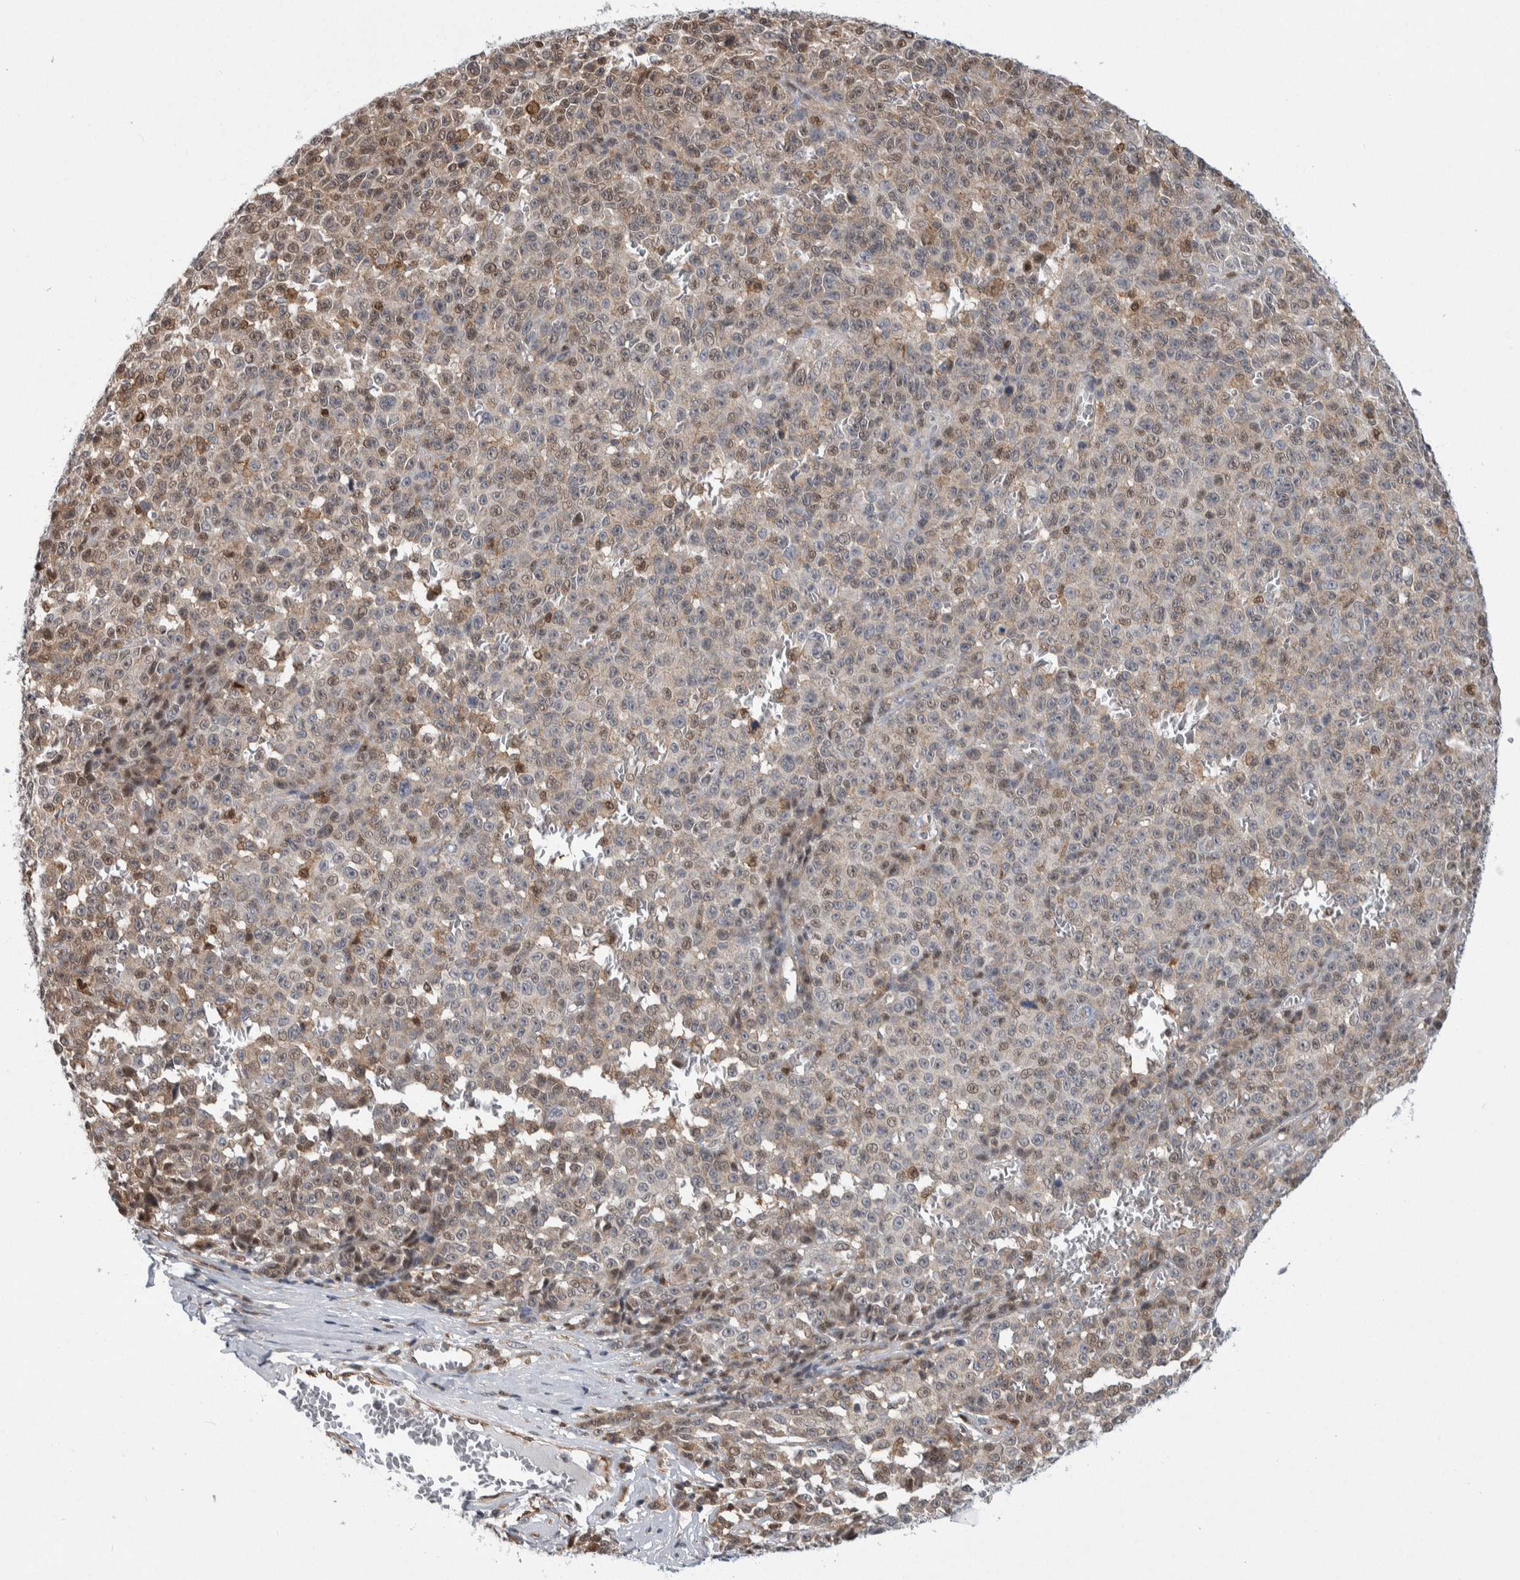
{"staining": {"intensity": "weak", "quantity": "<25%", "location": "cytoplasmic/membranous,nuclear"}, "tissue": "melanoma", "cell_type": "Tumor cells", "image_type": "cancer", "snomed": [{"axis": "morphology", "description": "Malignant melanoma, NOS"}, {"axis": "topography", "description": "Skin"}], "caption": "Tumor cells are negative for protein expression in human melanoma.", "gene": "PTPA", "patient": {"sex": "female", "age": 82}}